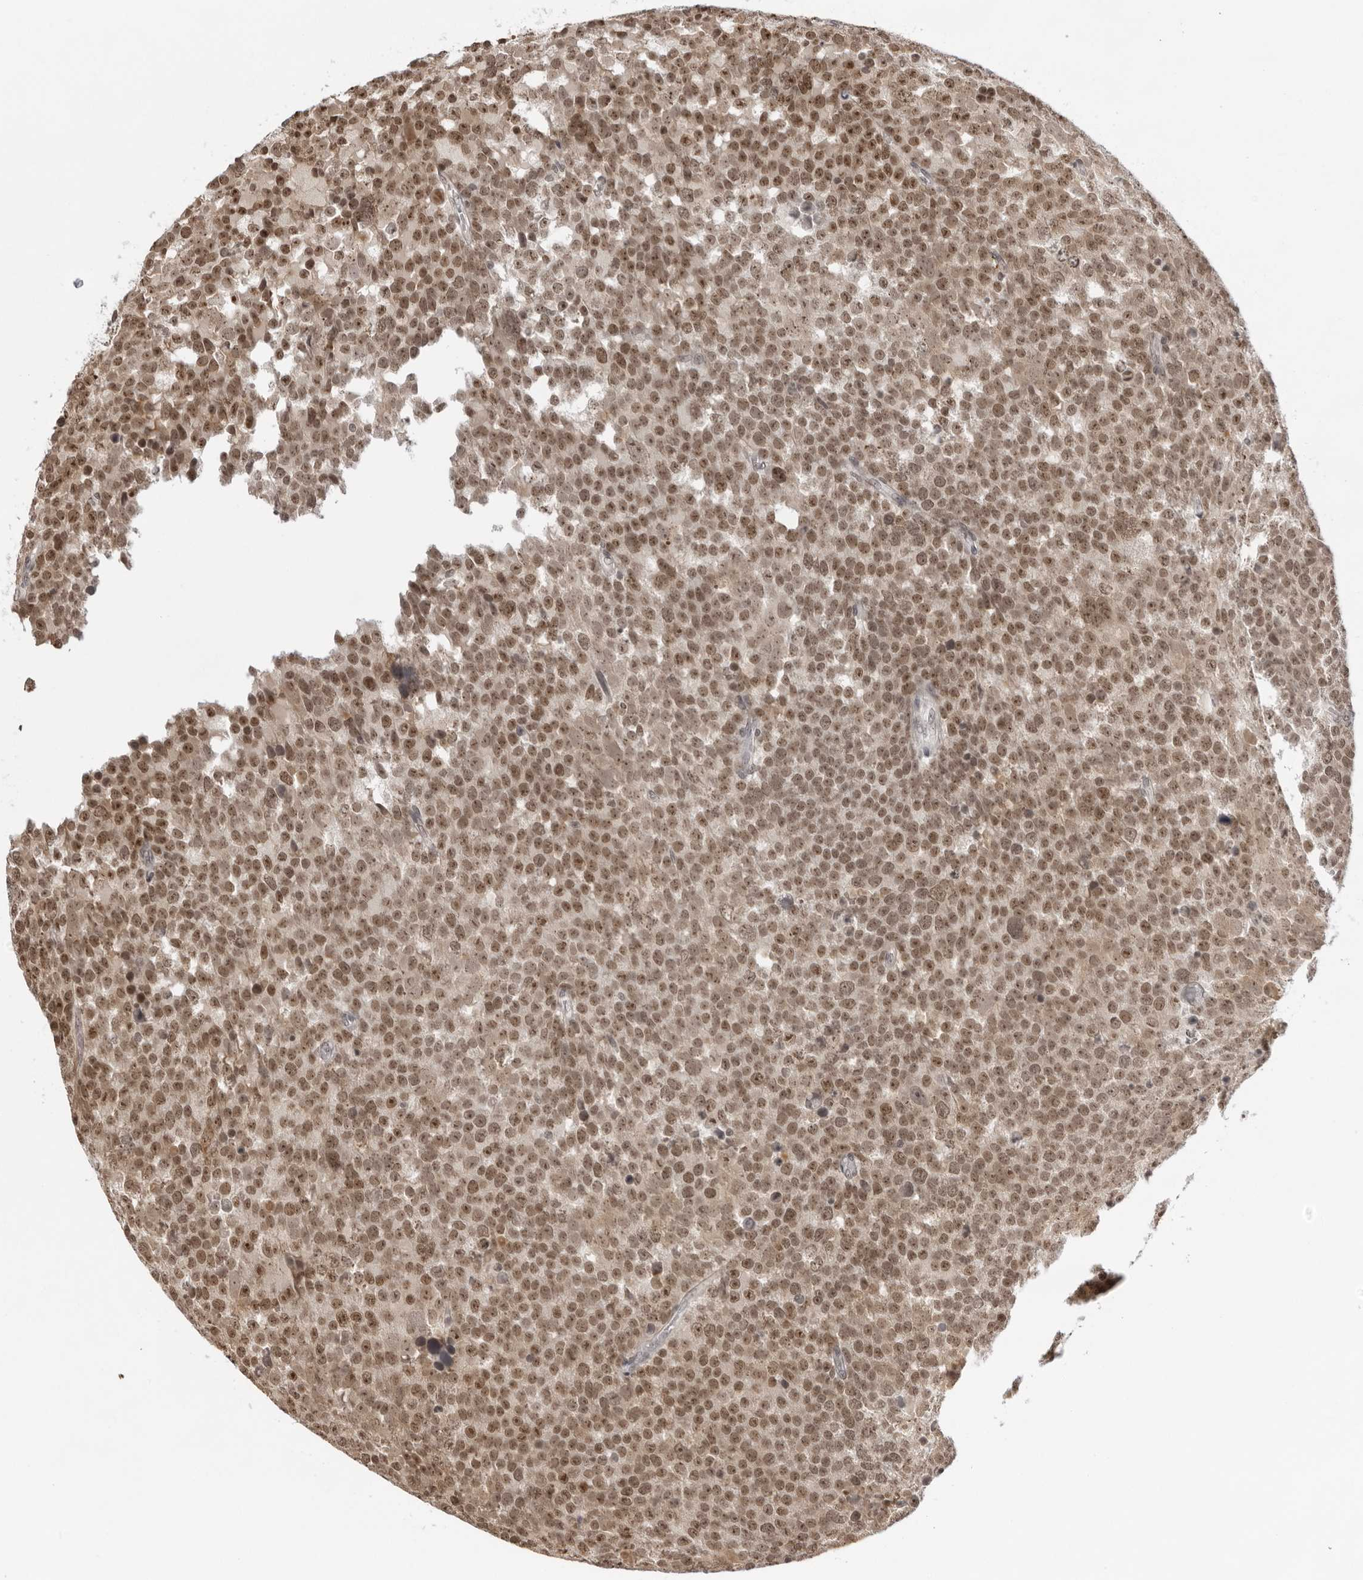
{"staining": {"intensity": "moderate", "quantity": ">75%", "location": "nuclear"}, "tissue": "testis cancer", "cell_type": "Tumor cells", "image_type": "cancer", "snomed": [{"axis": "morphology", "description": "Seminoma, NOS"}, {"axis": "topography", "description": "Testis"}], "caption": "Immunohistochemistry (IHC) photomicrograph of neoplastic tissue: testis cancer (seminoma) stained using IHC reveals medium levels of moderate protein expression localized specifically in the nuclear of tumor cells, appearing as a nuclear brown color.", "gene": "EXOSC10", "patient": {"sex": "male", "age": 71}}